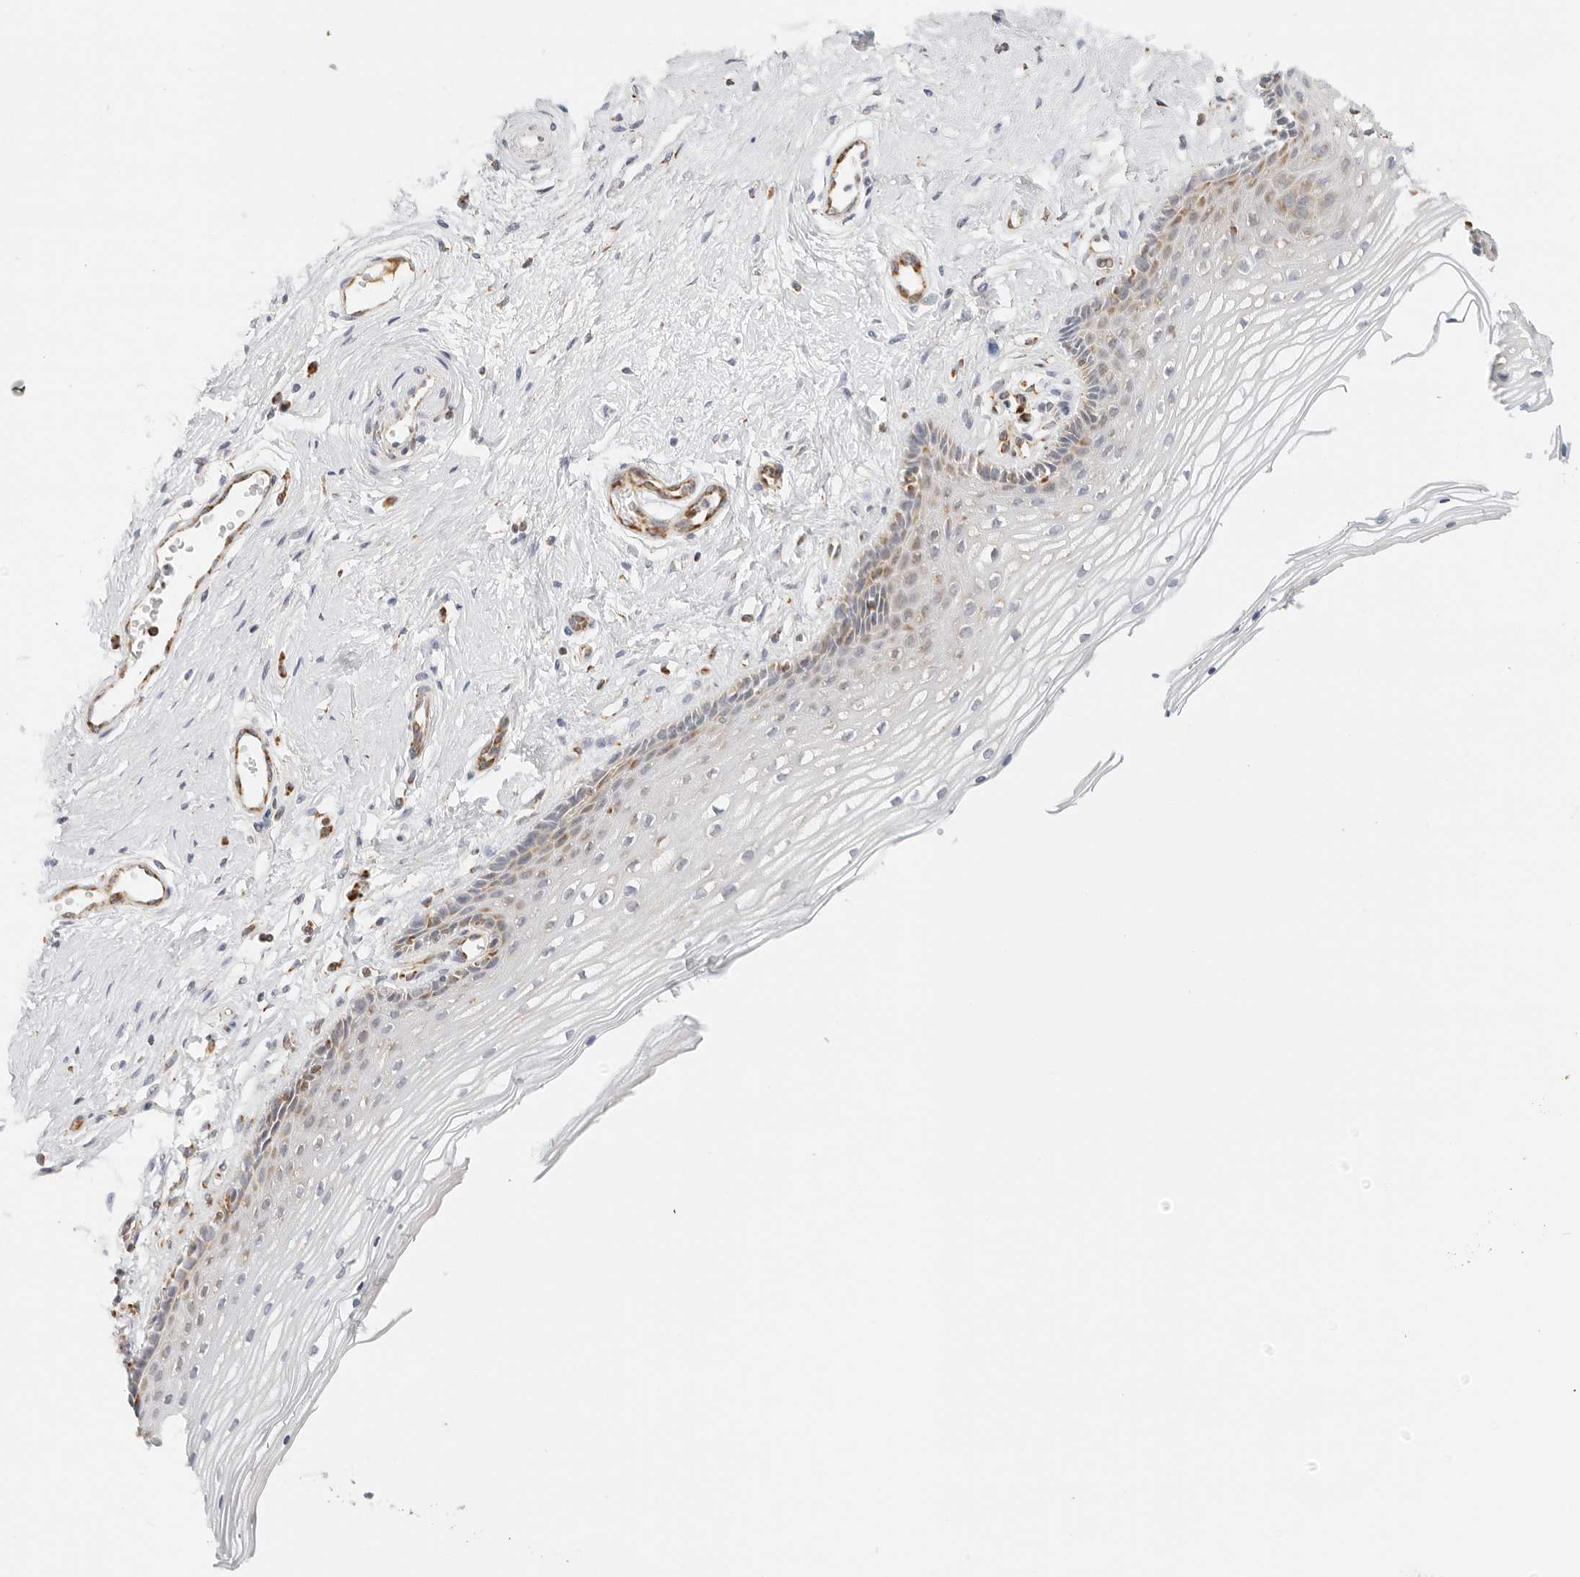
{"staining": {"intensity": "moderate", "quantity": "25%-75%", "location": "cytoplasmic/membranous"}, "tissue": "vagina", "cell_type": "Squamous epithelial cells", "image_type": "normal", "snomed": [{"axis": "morphology", "description": "Normal tissue, NOS"}, {"axis": "topography", "description": "Vagina"}], "caption": "This is a micrograph of IHC staining of unremarkable vagina, which shows moderate positivity in the cytoplasmic/membranous of squamous epithelial cells.", "gene": "RC3H1", "patient": {"sex": "female", "age": 46}}